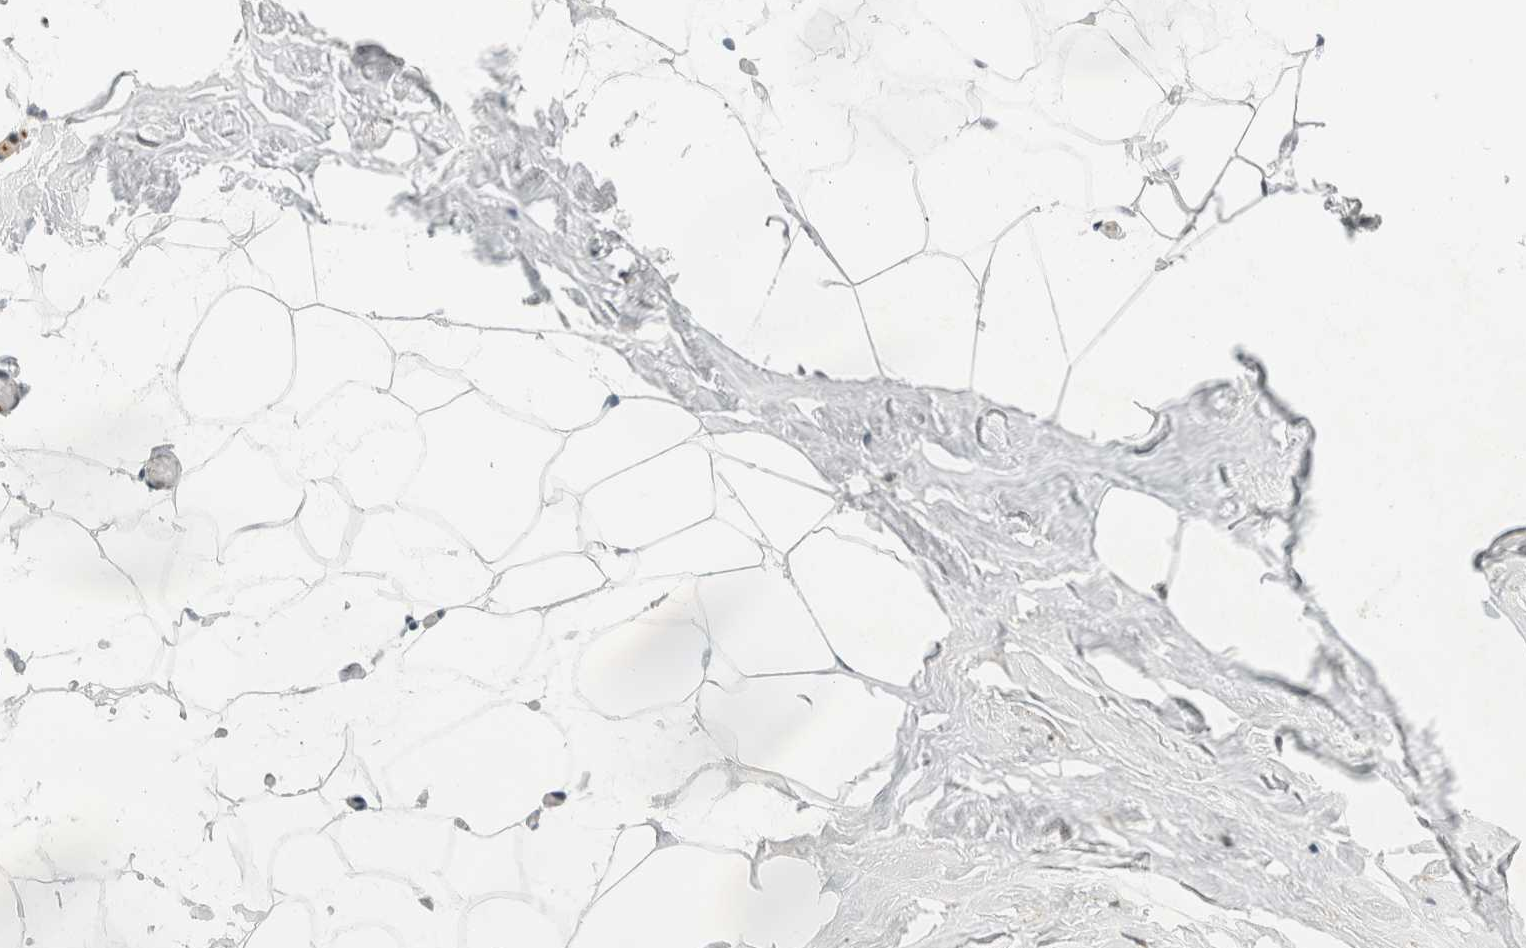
{"staining": {"intensity": "negative", "quantity": "none", "location": "none"}, "tissue": "adipose tissue", "cell_type": "Adipocytes", "image_type": "normal", "snomed": [{"axis": "morphology", "description": "Normal tissue, NOS"}, {"axis": "morphology", "description": "Fibrosis, NOS"}, {"axis": "topography", "description": "Breast"}, {"axis": "topography", "description": "Adipose tissue"}], "caption": "Adipocytes are negative for brown protein staining in benign adipose tissue. (DAB (3,3'-diaminobenzidine) IHC visualized using brightfield microscopy, high magnification).", "gene": "CCDC171", "patient": {"sex": "female", "age": 39}}